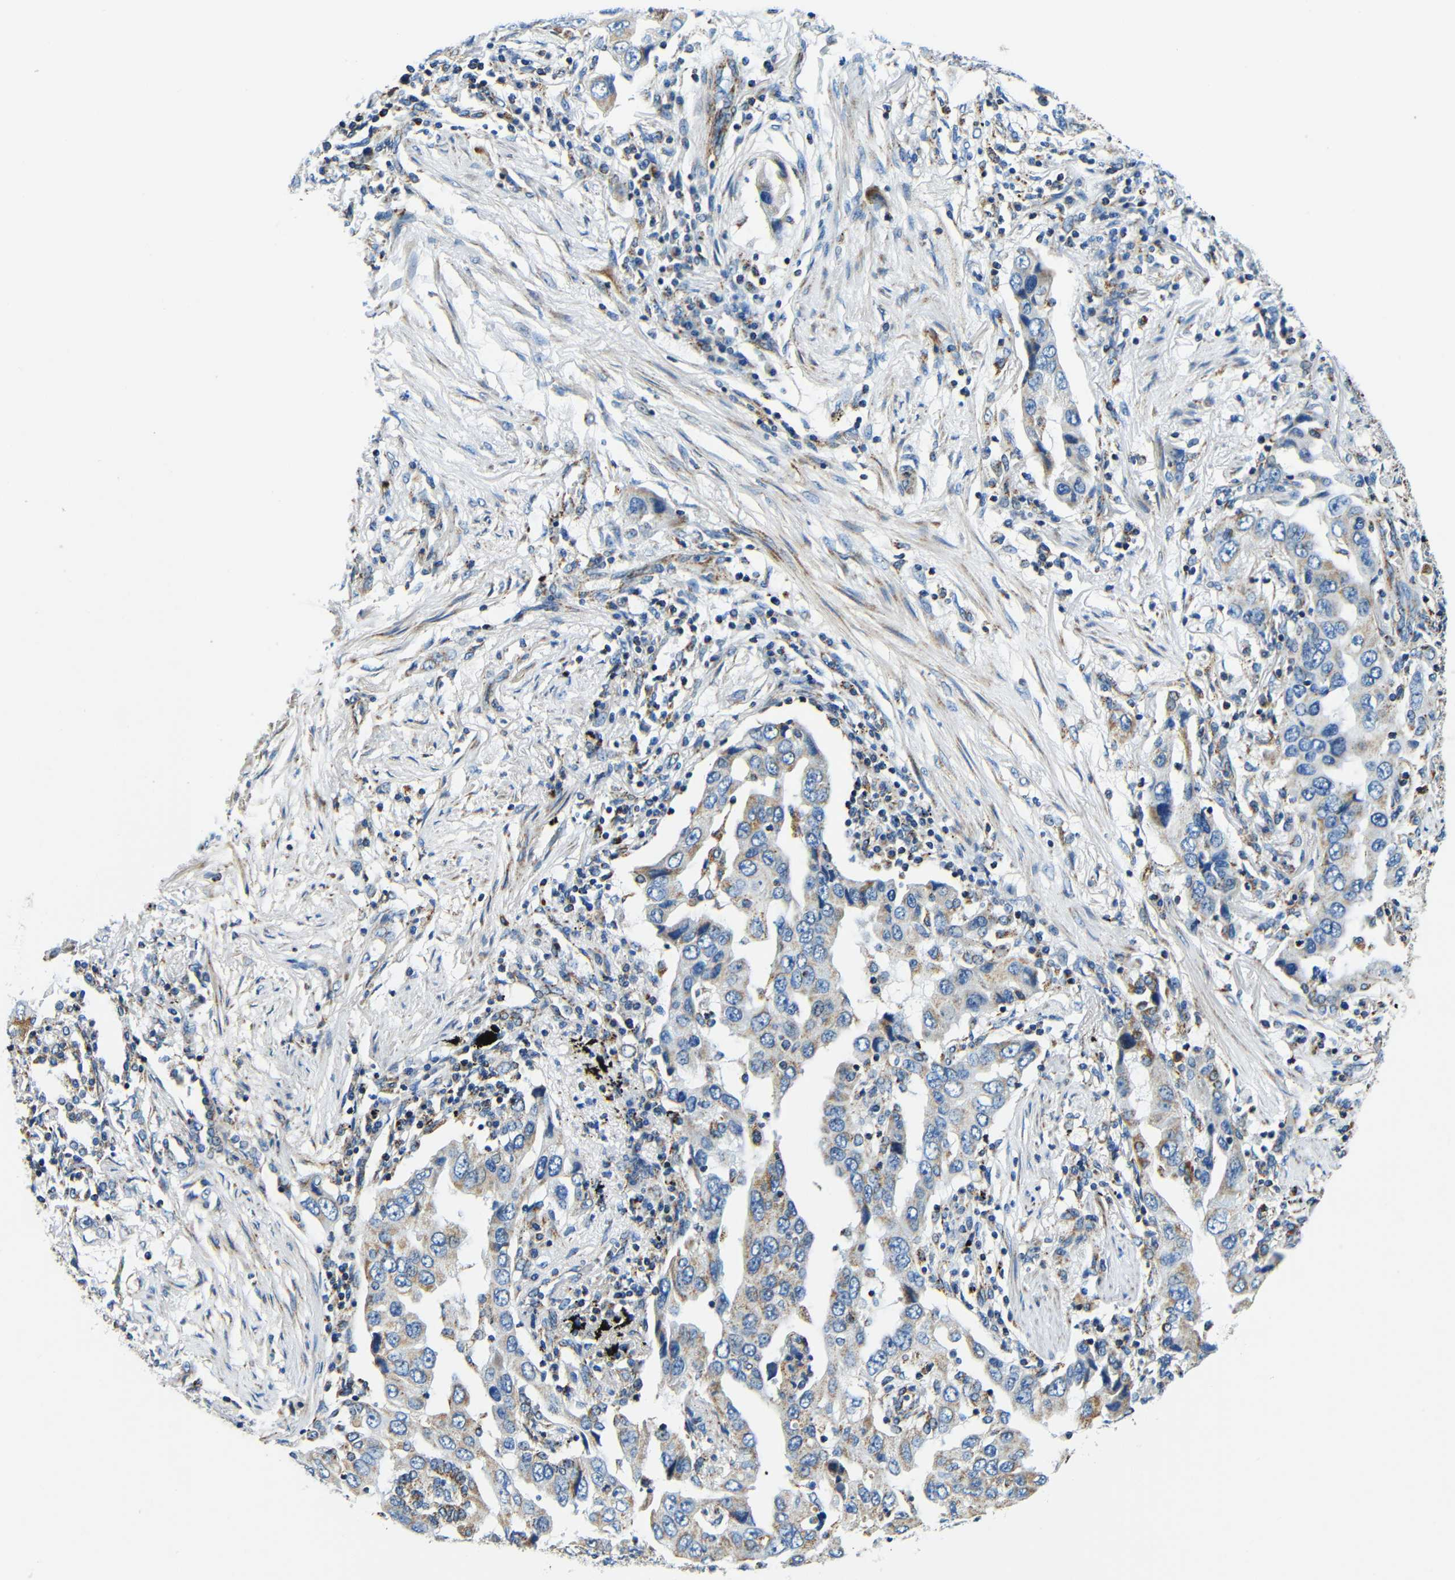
{"staining": {"intensity": "moderate", "quantity": "<25%", "location": "cytoplasmic/membranous"}, "tissue": "lung cancer", "cell_type": "Tumor cells", "image_type": "cancer", "snomed": [{"axis": "morphology", "description": "Adenocarcinoma, NOS"}, {"axis": "topography", "description": "Lung"}], "caption": "Protein analysis of lung cancer (adenocarcinoma) tissue reveals moderate cytoplasmic/membranous expression in about <25% of tumor cells.", "gene": "GALNT18", "patient": {"sex": "female", "age": 65}}